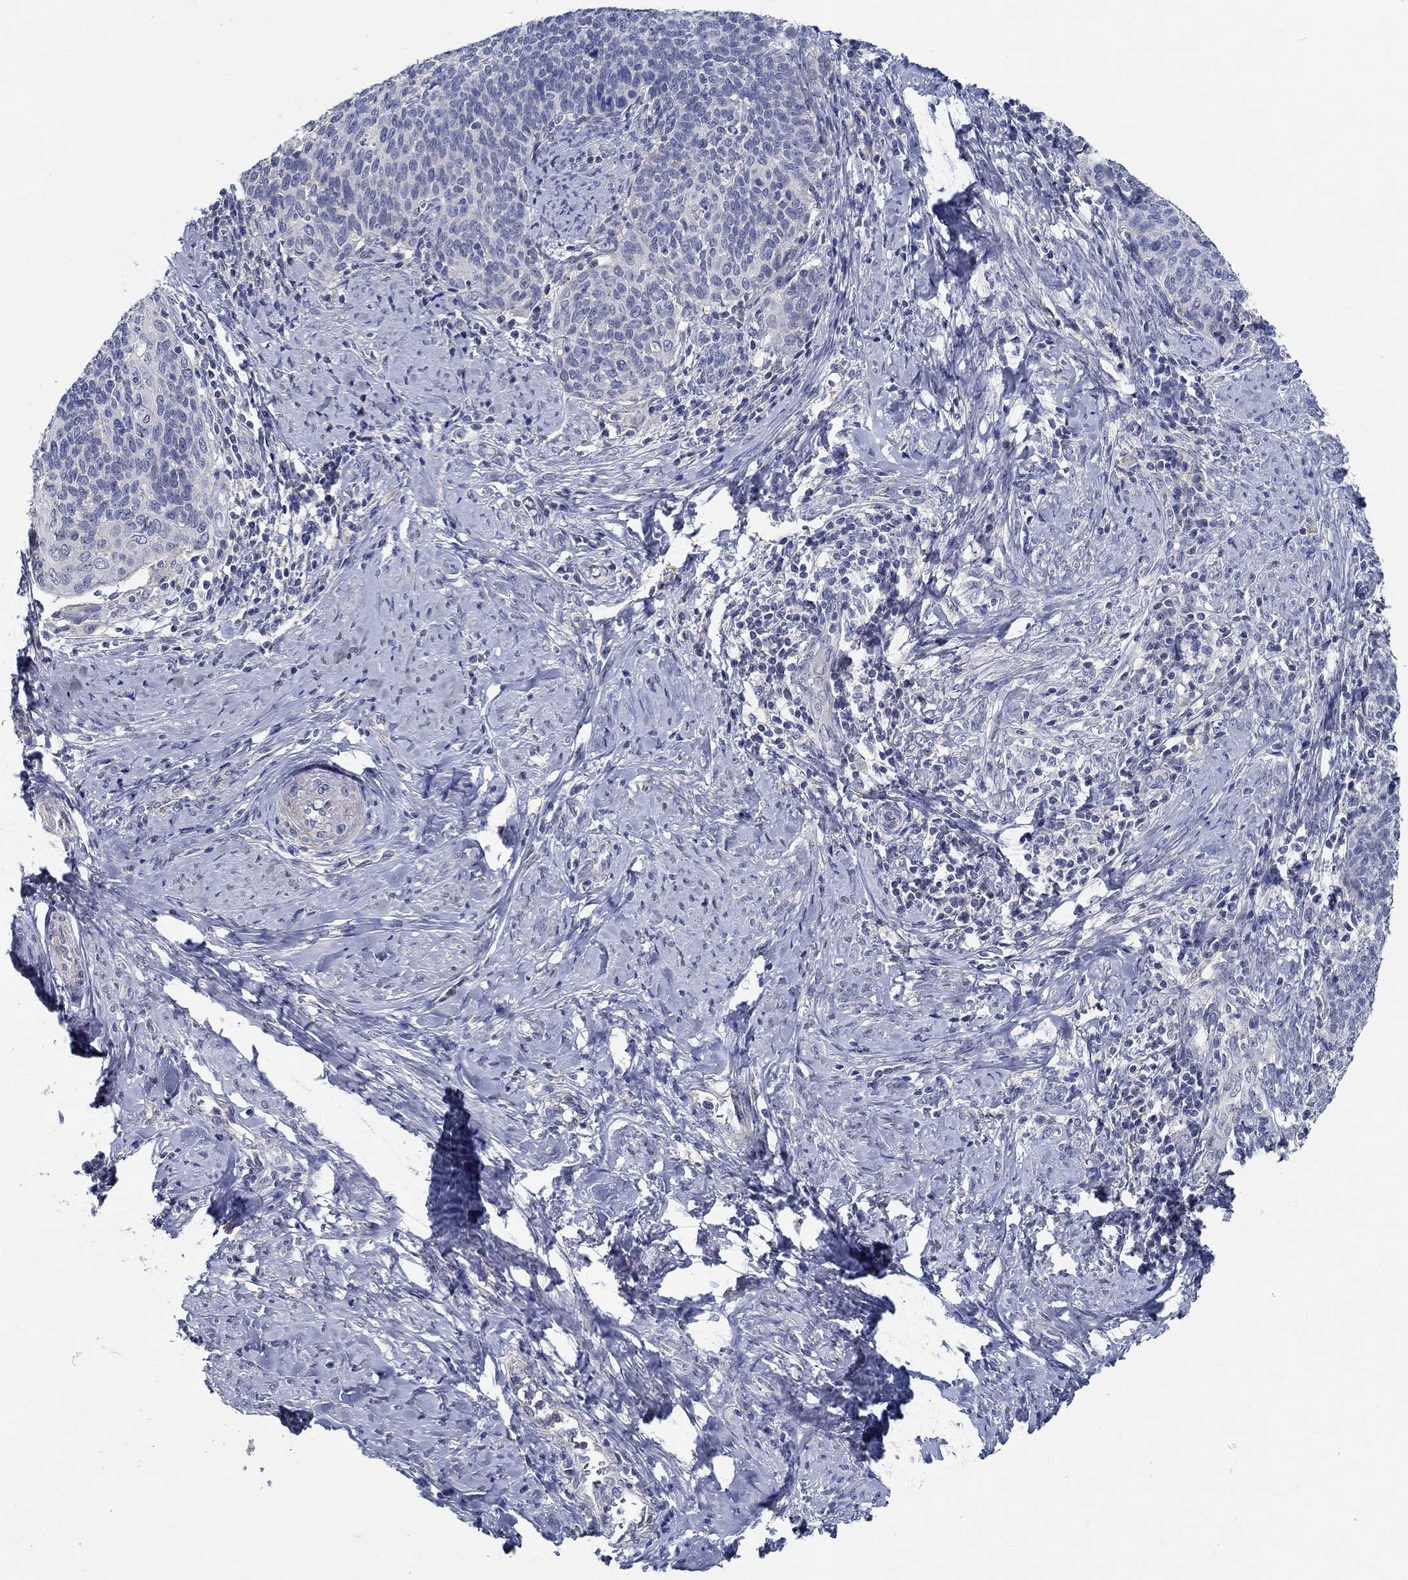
{"staining": {"intensity": "negative", "quantity": "none", "location": "none"}, "tissue": "cervical cancer", "cell_type": "Tumor cells", "image_type": "cancer", "snomed": [{"axis": "morphology", "description": "Normal tissue, NOS"}, {"axis": "morphology", "description": "Squamous cell carcinoma, NOS"}, {"axis": "topography", "description": "Cervix"}], "caption": "The photomicrograph exhibits no significant positivity in tumor cells of cervical cancer (squamous cell carcinoma).", "gene": "MYBPC1", "patient": {"sex": "female", "age": 39}}